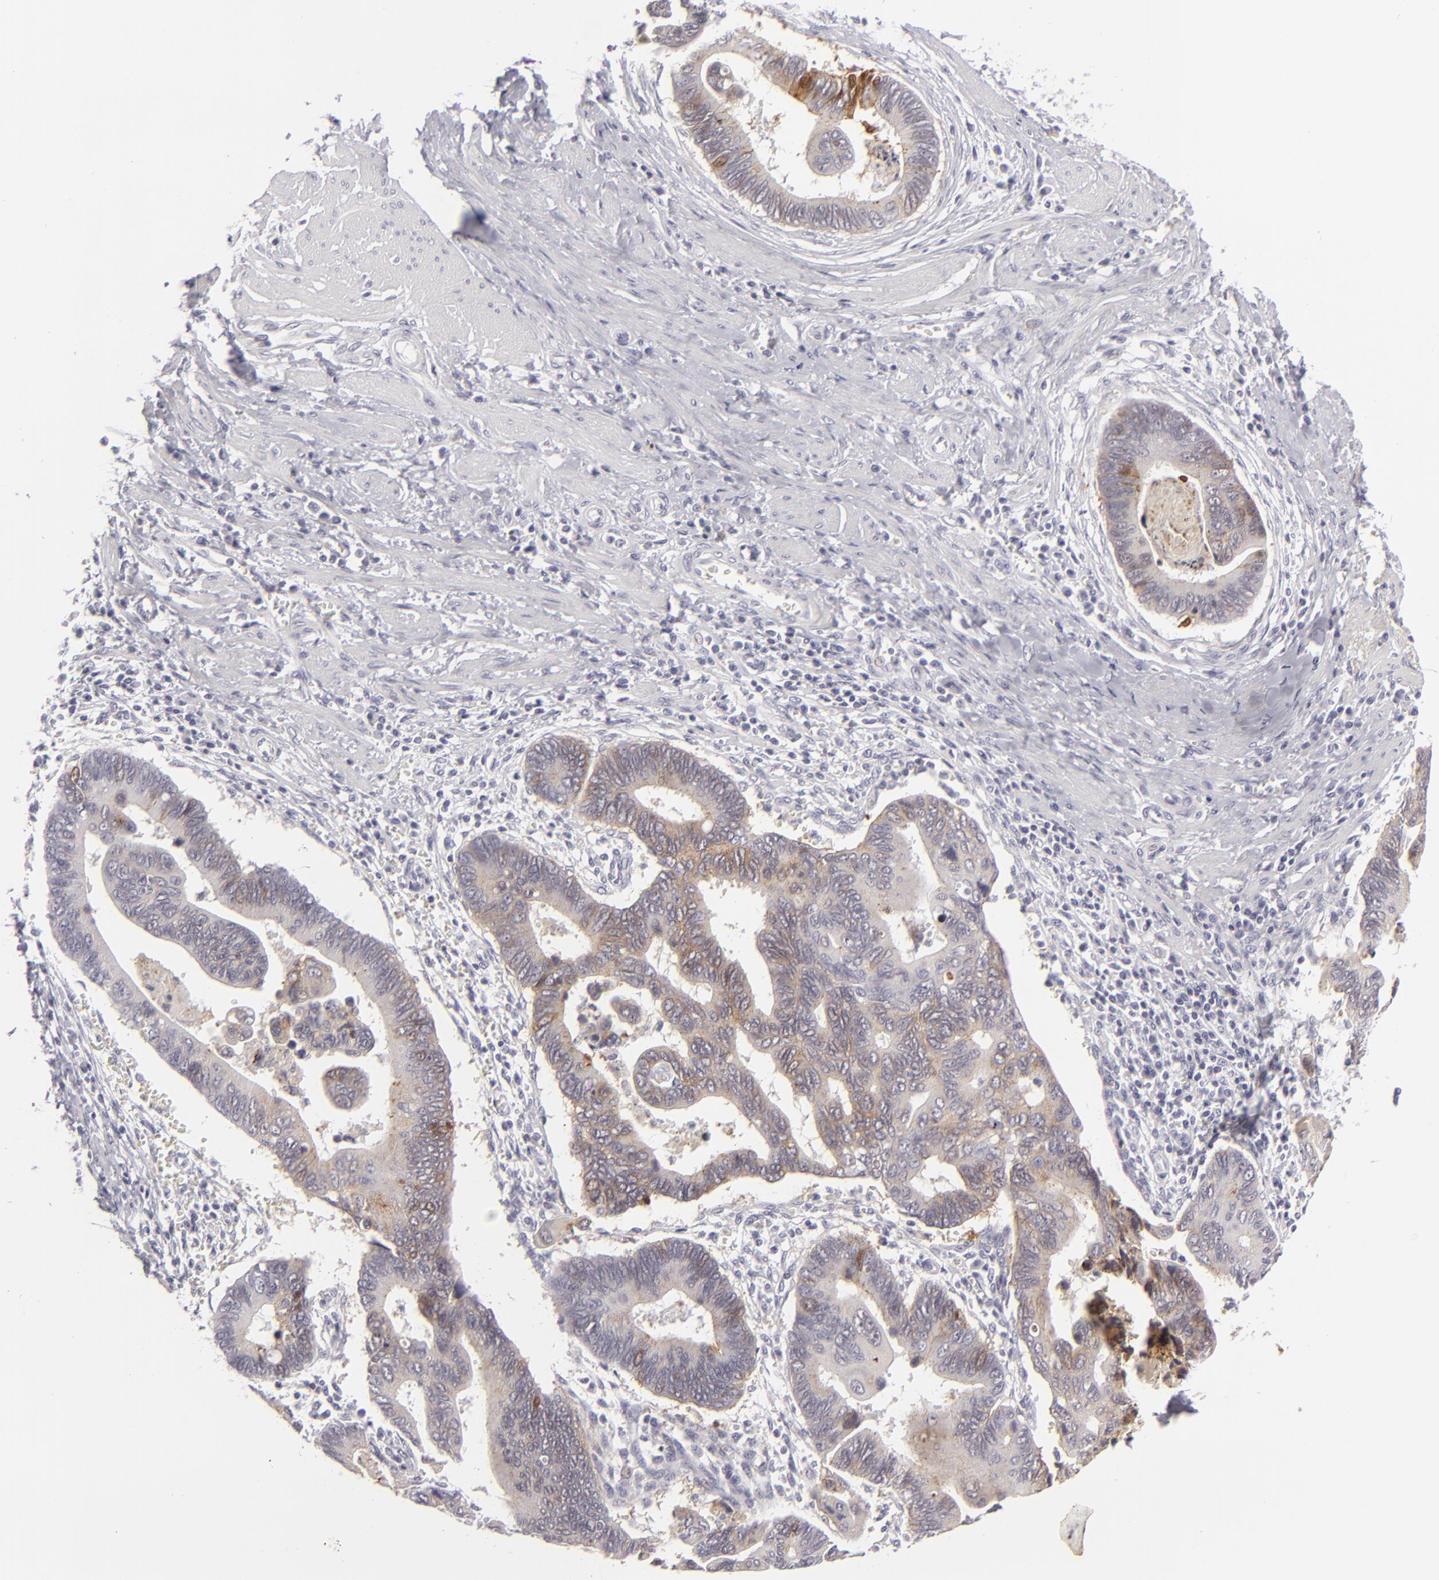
{"staining": {"intensity": "weak", "quantity": "25%-75%", "location": "cytoplasmic/membranous"}, "tissue": "pancreatic cancer", "cell_type": "Tumor cells", "image_type": "cancer", "snomed": [{"axis": "morphology", "description": "Adenocarcinoma, NOS"}, {"axis": "topography", "description": "Pancreas"}], "caption": "Brown immunohistochemical staining in human pancreatic cancer (adenocarcinoma) demonstrates weak cytoplasmic/membranous staining in about 25%-75% of tumor cells.", "gene": "JUP", "patient": {"sex": "female", "age": 70}}